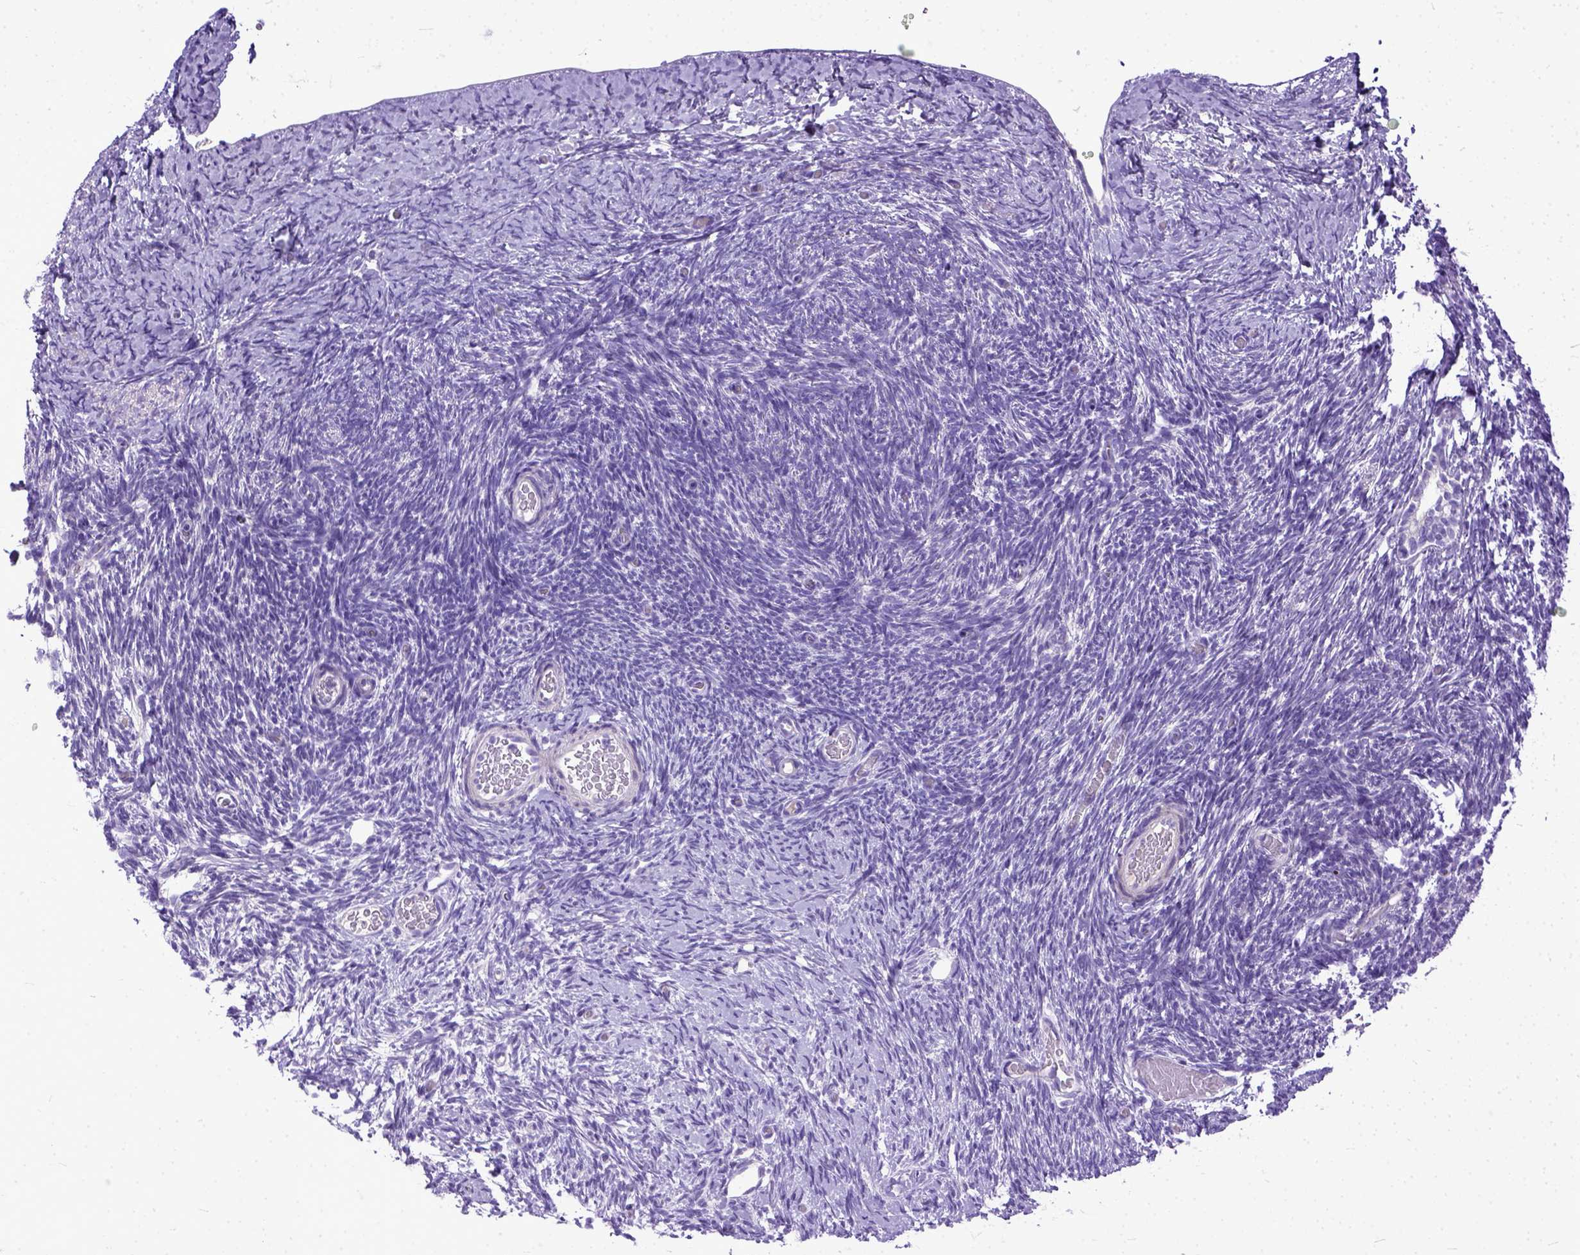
{"staining": {"intensity": "moderate", "quantity": ">75%", "location": "cytoplasmic/membranous"}, "tissue": "ovary", "cell_type": "Follicle cells", "image_type": "normal", "snomed": [{"axis": "morphology", "description": "Normal tissue, NOS"}, {"axis": "topography", "description": "Ovary"}], "caption": "Immunohistochemical staining of benign human ovary demonstrates medium levels of moderate cytoplasmic/membranous staining in approximately >75% of follicle cells.", "gene": "PLK5", "patient": {"sex": "female", "age": 39}}